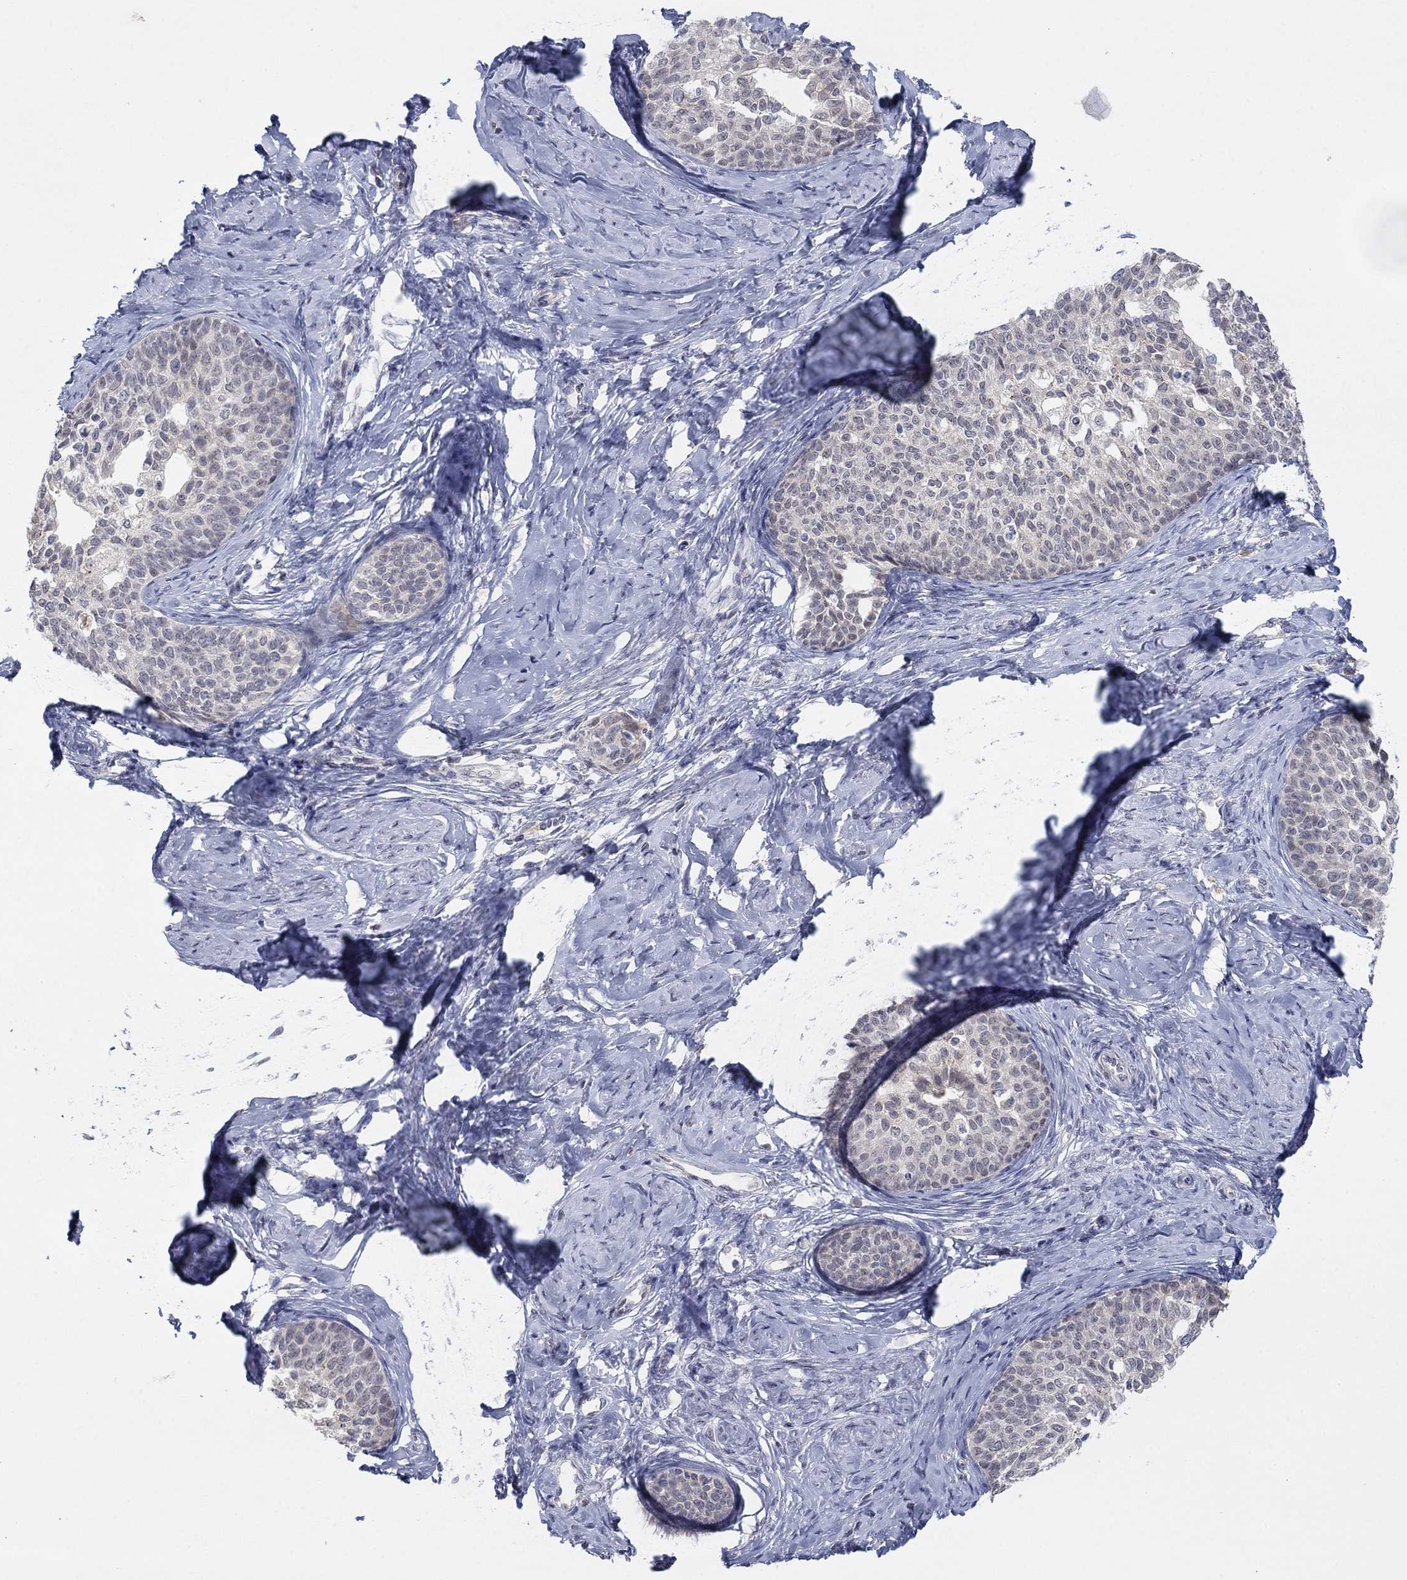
{"staining": {"intensity": "negative", "quantity": "none", "location": "none"}, "tissue": "cervical cancer", "cell_type": "Tumor cells", "image_type": "cancer", "snomed": [{"axis": "morphology", "description": "Squamous cell carcinoma, NOS"}, {"axis": "topography", "description": "Cervix"}], "caption": "Immunohistochemical staining of cervical squamous cell carcinoma displays no significant expression in tumor cells. The staining is performed using DAB (3,3'-diaminobenzidine) brown chromogen with nuclei counter-stained in using hematoxylin.", "gene": "AMN1", "patient": {"sex": "female", "age": 51}}